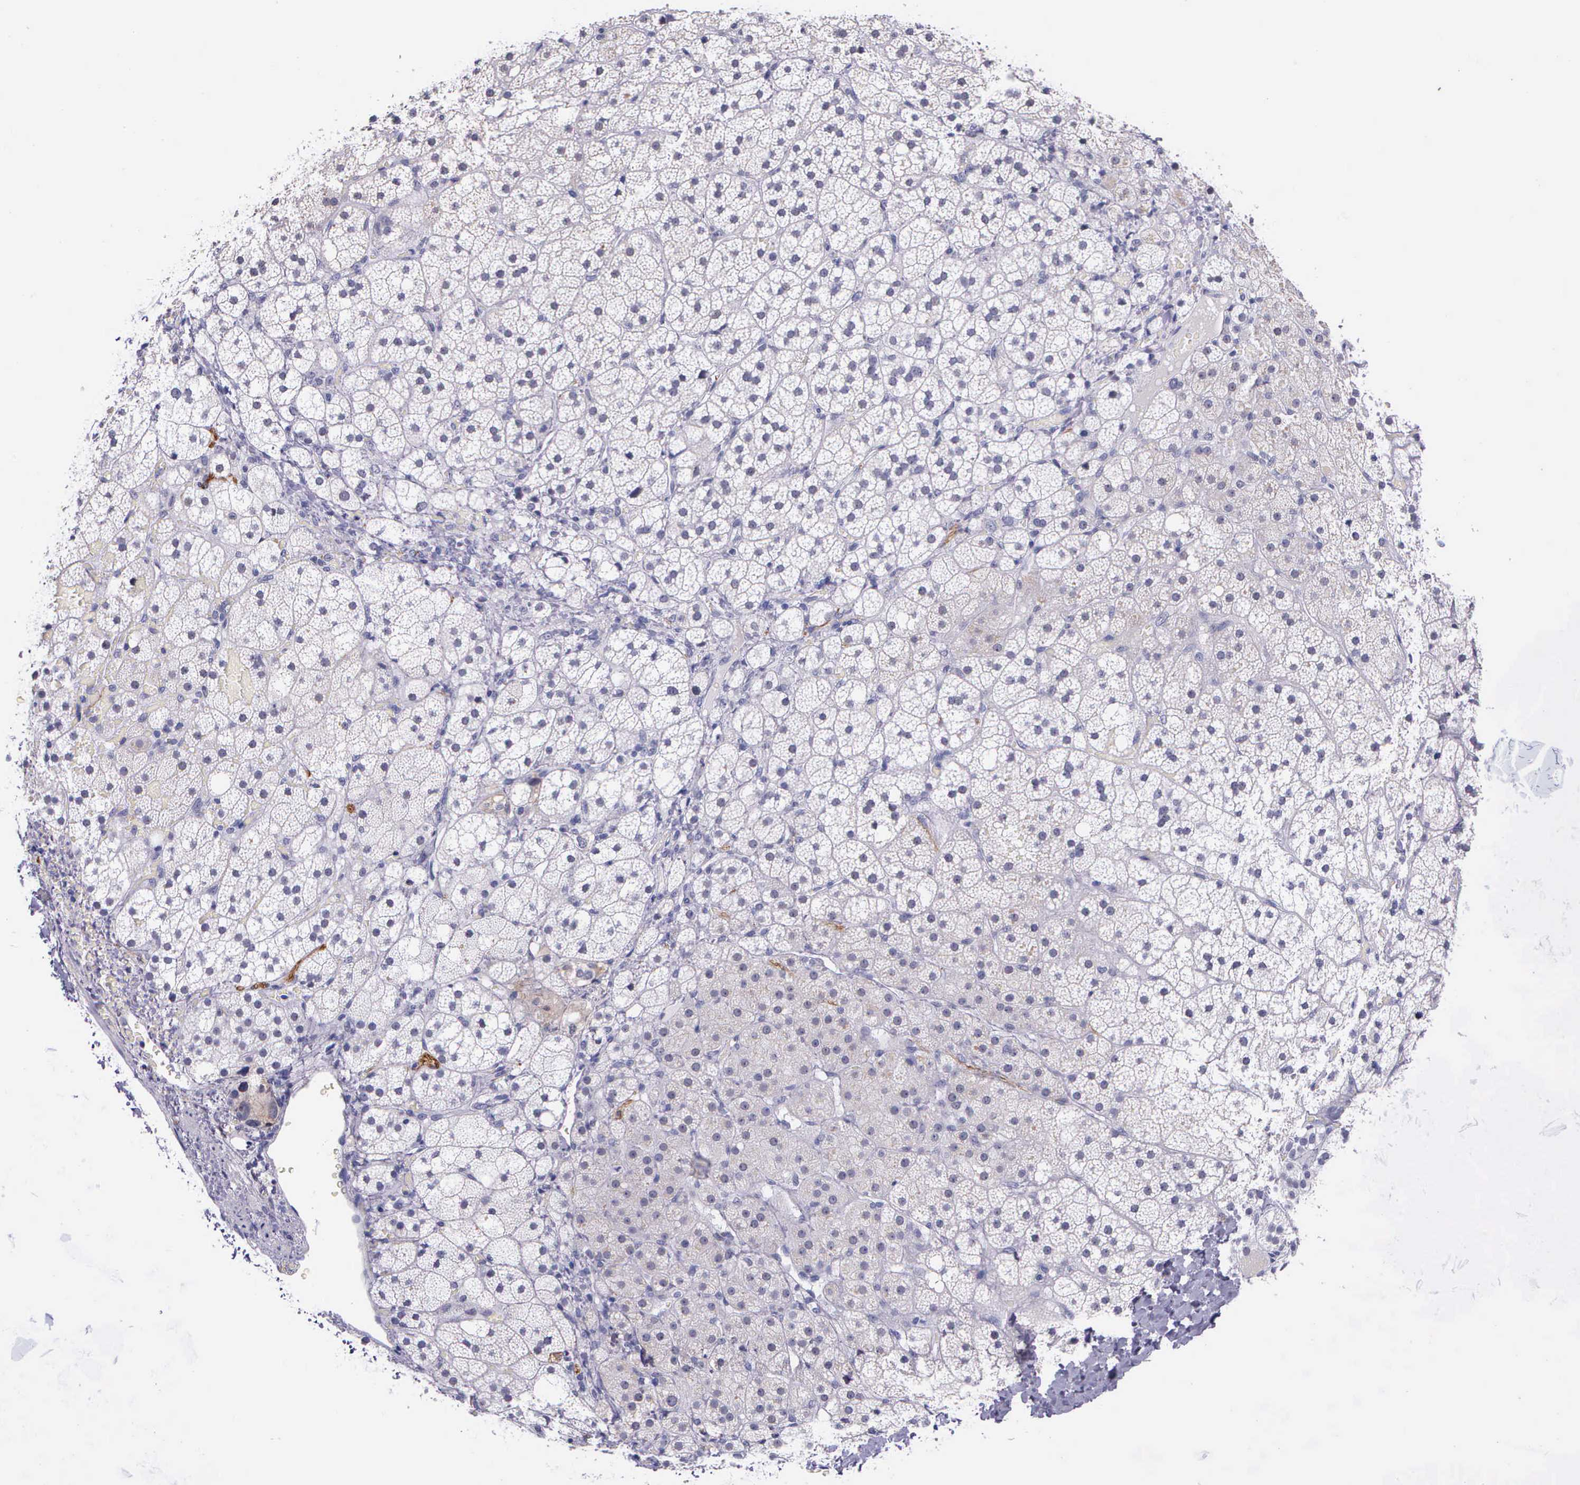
{"staining": {"intensity": "weak", "quantity": "<25%", "location": "cytoplasmic/membranous"}, "tissue": "adrenal gland", "cell_type": "Glandular cells", "image_type": "normal", "snomed": [{"axis": "morphology", "description": "Normal tissue, NOS"}, {"axis": "topography", "description": "Adrenal gland"}], "caption": "This histopathology image is of benign adrenal gland stained with immunohistochemistry (IHC) to label a protein in brown with the nuclei are counter-stained blue. There is no positivity in glandular cells.", "gene": "AHNAK2", "patient": {"sex": "male", "age": 53}}